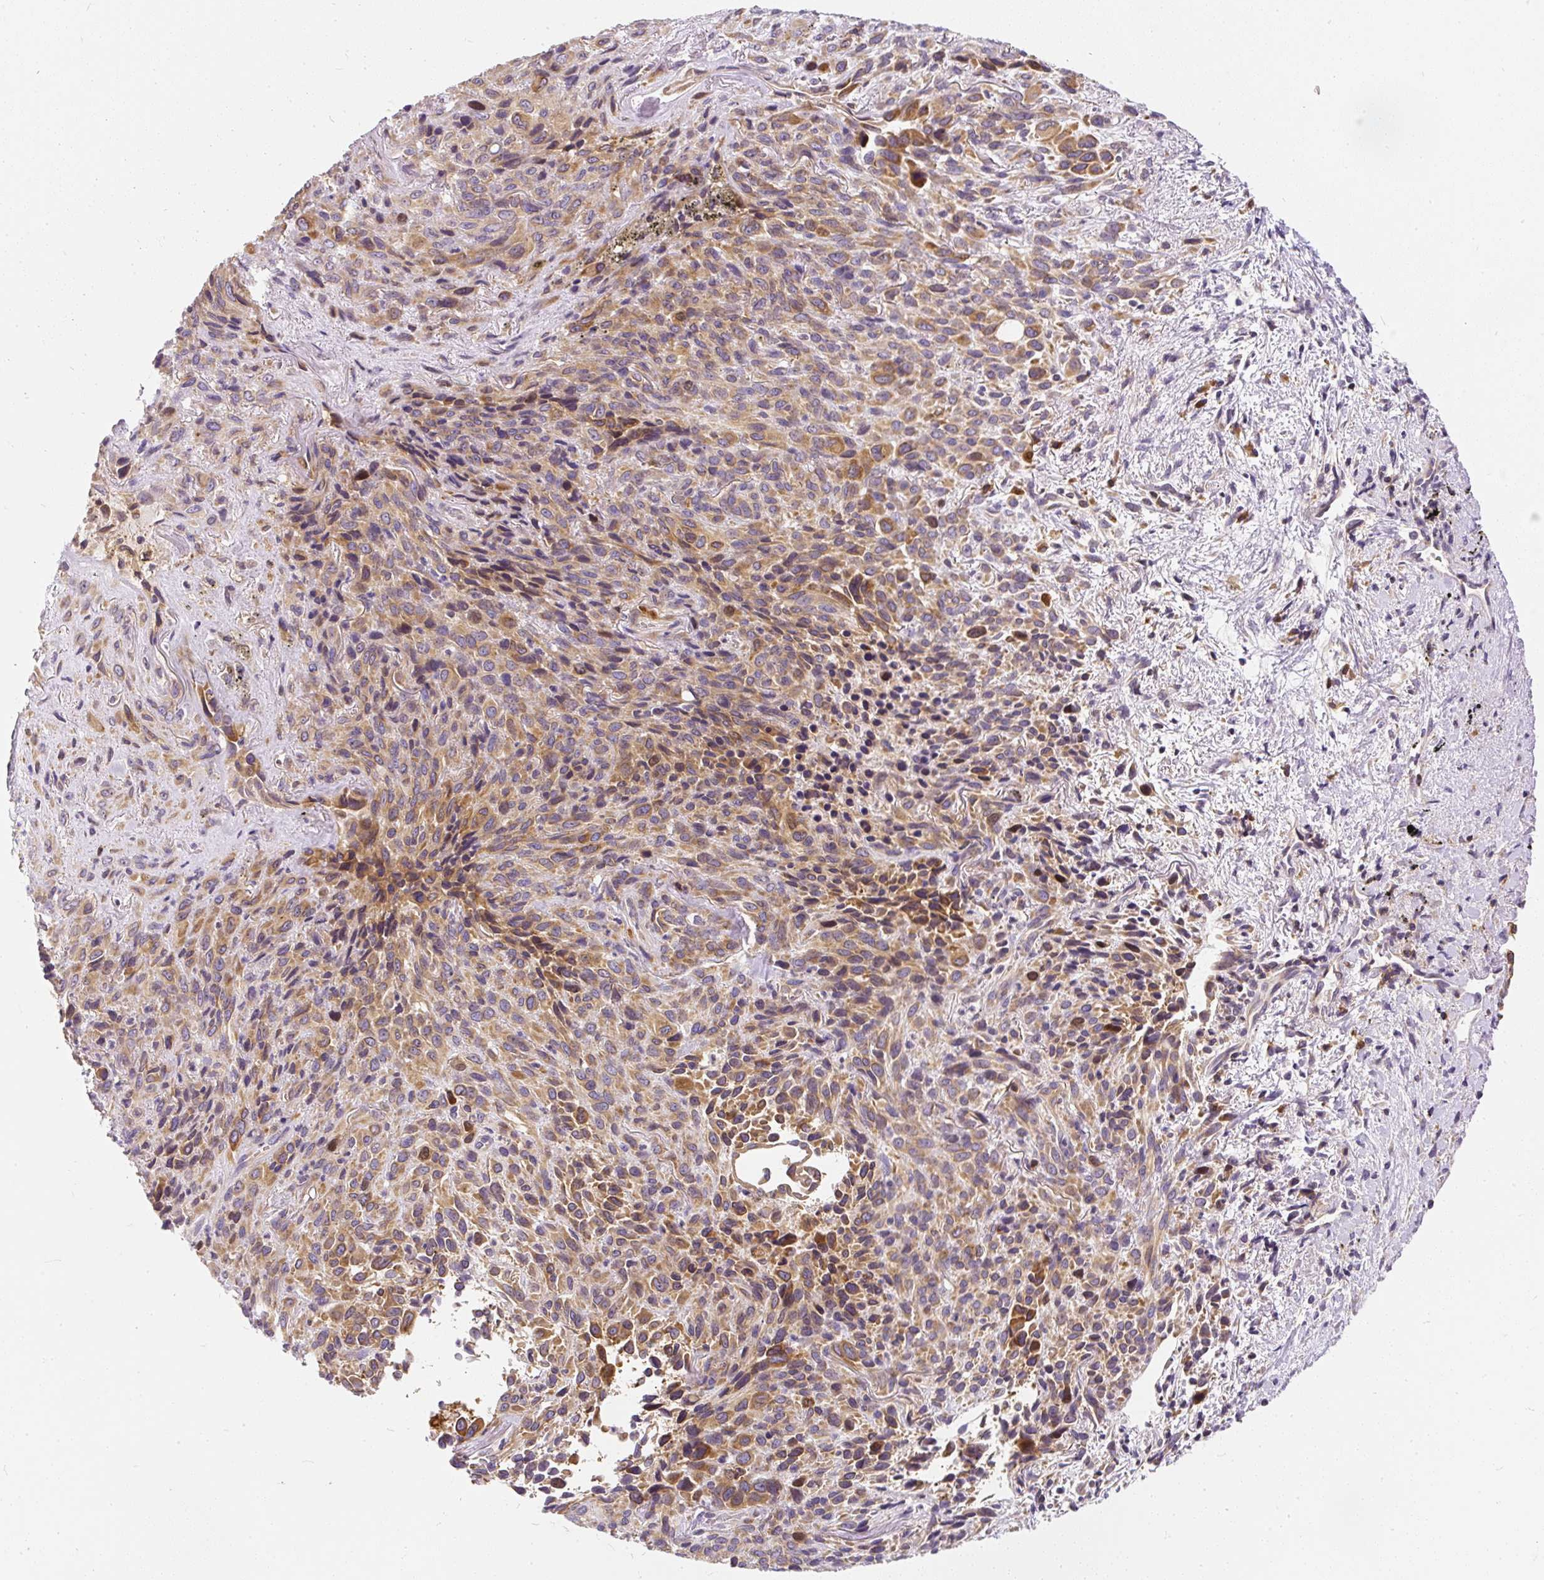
{"staining": {"intensity": "moderate", "quantity": ">75%", "location": "cytoplasmic/membranous"}, "tissue": "melanoma", "cell_type": "Tumor cells", "image_type": "cancer", "snomed": [{"axis": "morphology", "description": "Malignant melanoma, Metastatic site"}, {"axis": "topography", "description": "Lung"}], "caption": "Immunohistochemical staining of human melanoma exhibits medium levels of moderate cytoplasmic/membranous positivity in about >75% of tumor cells. The staining was performed using DAB (3,3'-diaminobenzidine), with brown indicating positive protein expression. Nuclei are stained blue with hematoxylin.", "gene": "CYP20A1", "patient": {"sex": "male", "age": 48}}